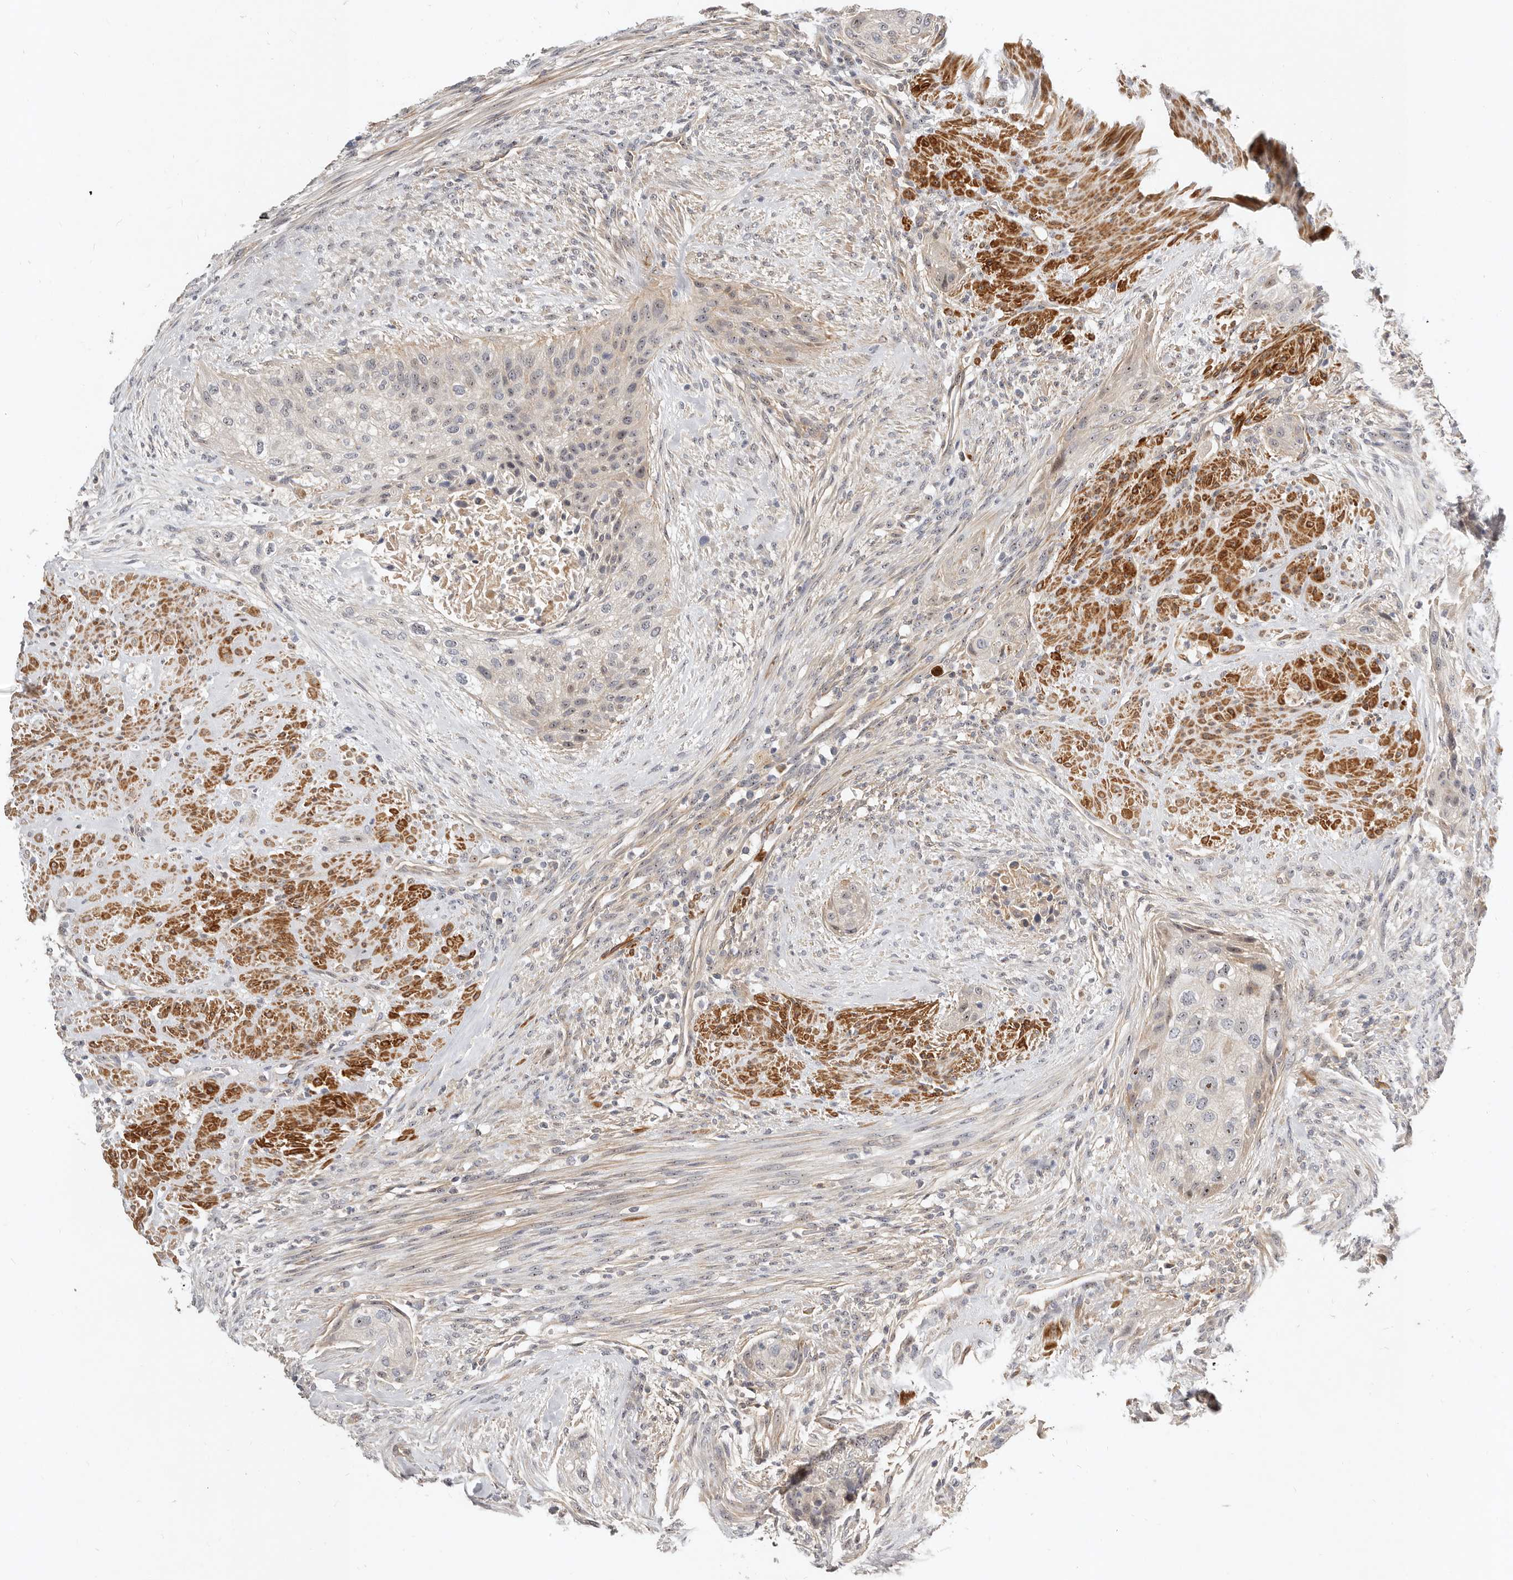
{"staining": {"intensity": "negative", "quantity": "none", "location": "none"}, "tissue": "urothelial cancer", "cell_type": "Tumor cells", "image_type": "cancer", "snomed": [{"axis": "morphology", "description": "Urothelial carcinoma, High grade"}, {"axis": "topography", "description": "Urinary bladder"}], "caption": "IHC image of neoplastic tissue: urothelial cancer stained with DAB (3,3'-diaminobenzidine) exhibits no significant protein staining in tumor cells.", "gene": "MICALL2", "patient": {"sex": "male", "age": 35}}